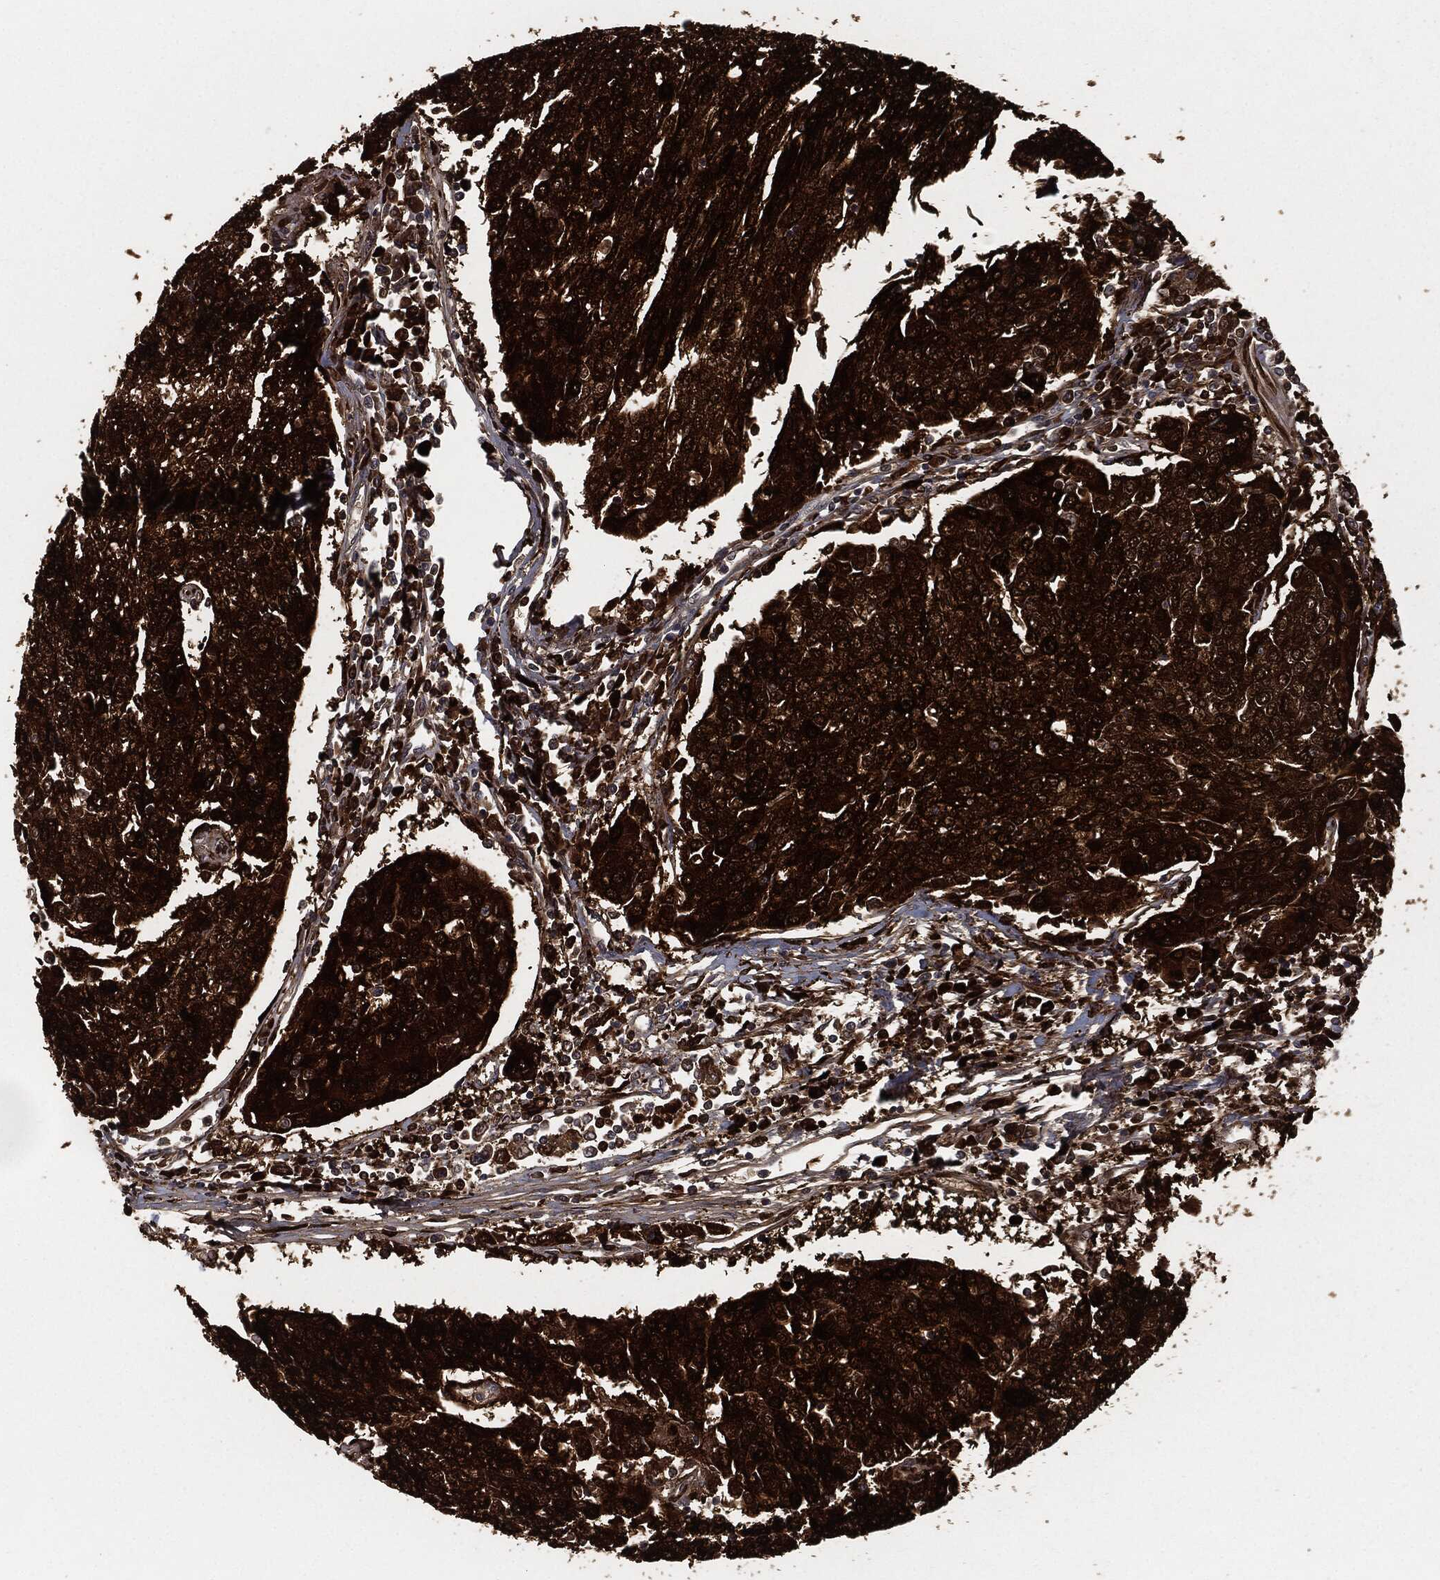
{"staining": {"intensity": "strong", "quantity": ">75%", "location": "cytoplasmic/membranous"}, "tissue": "urothelial cancer", "cell_type": "Tumor cells", "image_type": "cancer", "snomed": [{"axis": "morphology", "description": "Urothelial carcinoma, High grade"}, {"axis": "topography", "description": "Urinary bladder"}], "caption": "A brown stain shows strong cytoplasmic/membranous staining of a protein in human urothelial cancer tumor cells.", "gene": "CRABP2", "patient": {"sex": "female", "age": 85}}